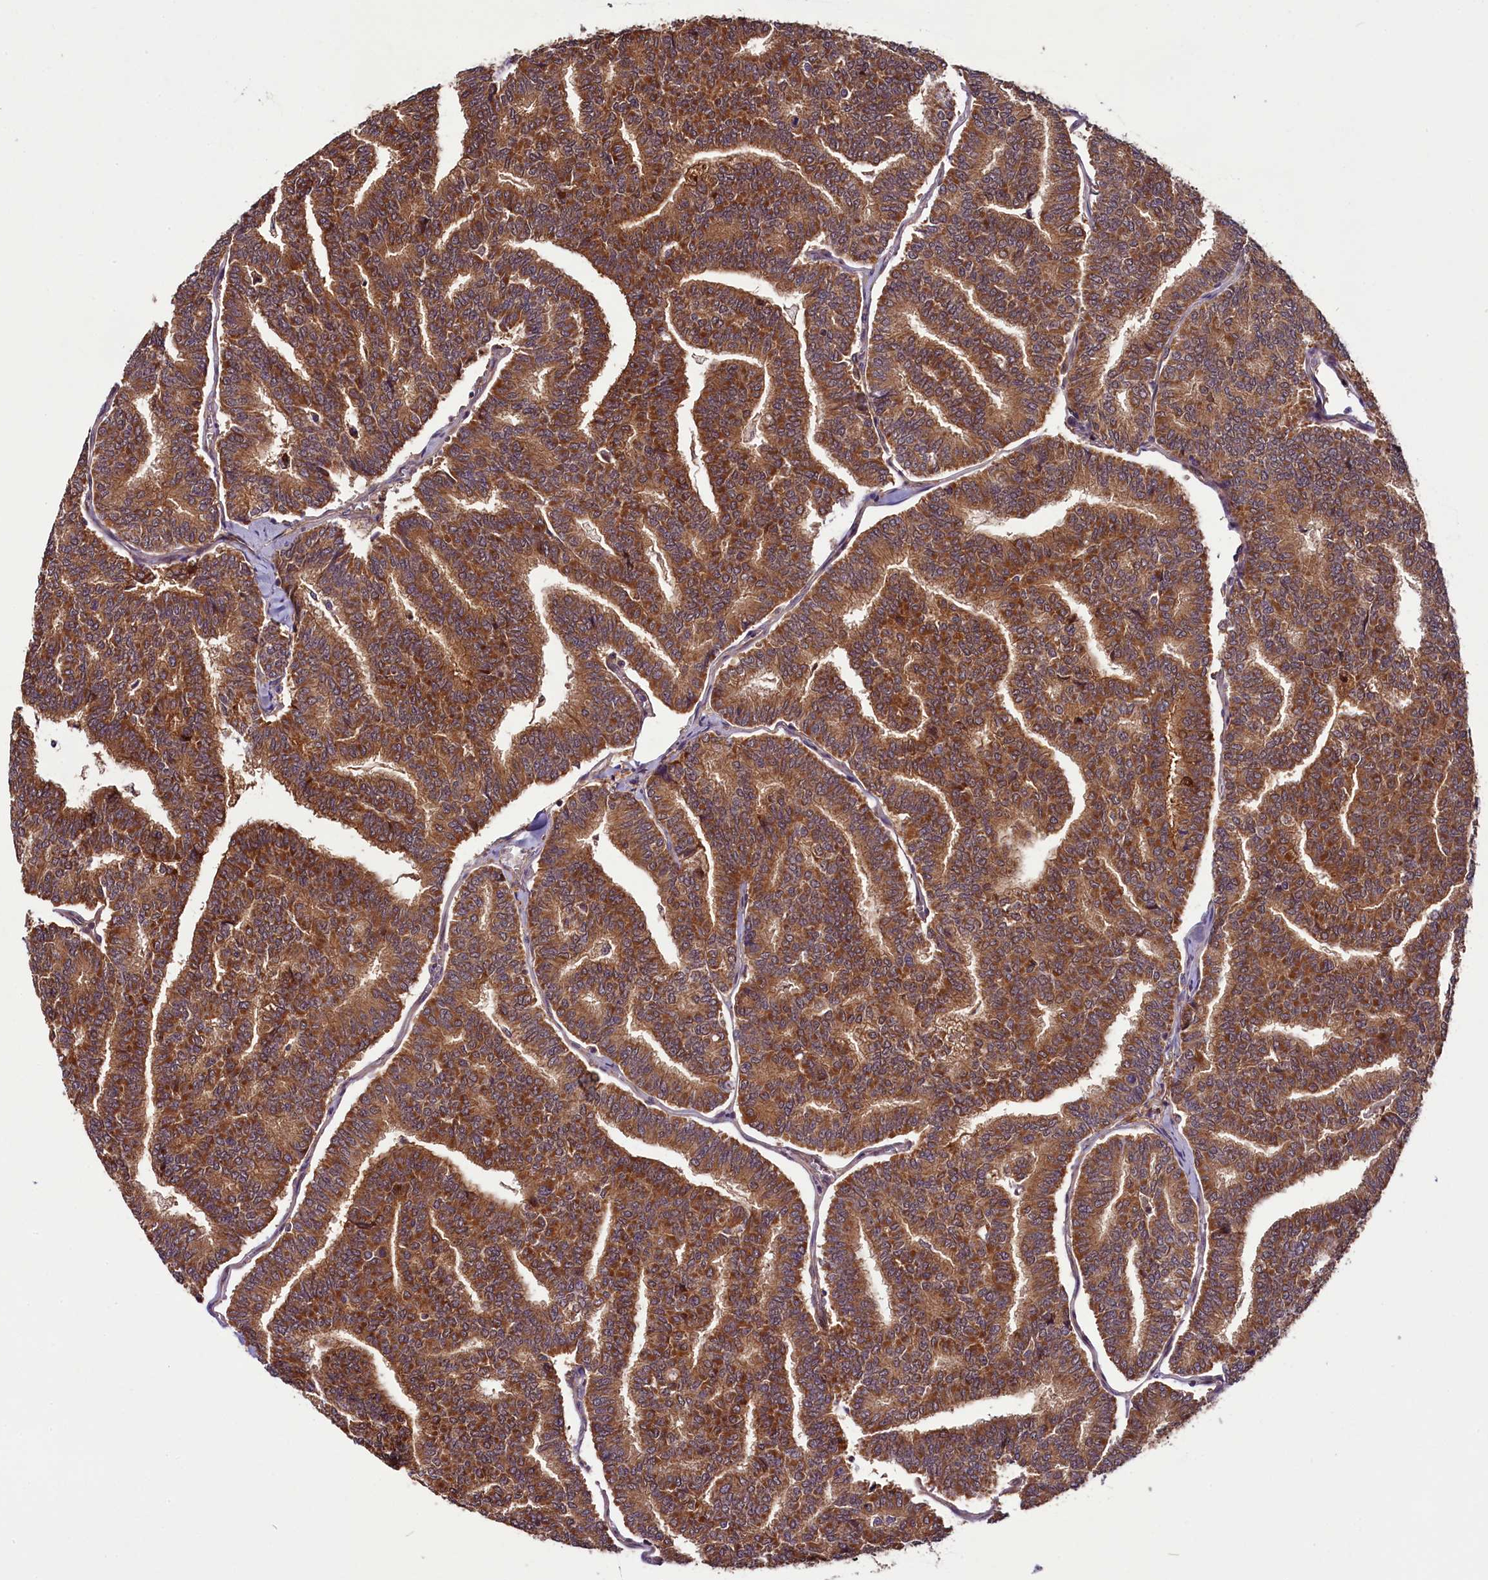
{"staining": {"intensity": "moderate", "quantity": ">75%", "location": "cytoplasmic/membranous"}, "tissue": "thyroid cancer", "cell_type": "Tumor cells", "image_type": "cancer", "snomed": [{"axis": "morphology", "description": "Papillary adenocarcinoma, NOS"}, {"axis": "topography", "description": "Thyroid gland"}], "caption": "Thyroid papillary adenocarcinoma tissue shows moderate cytoplasmic/membranous positivity in about >75% of tumor cells", "gene": "RPUSD2", "patient": {"sex": "female", "age": 35}}